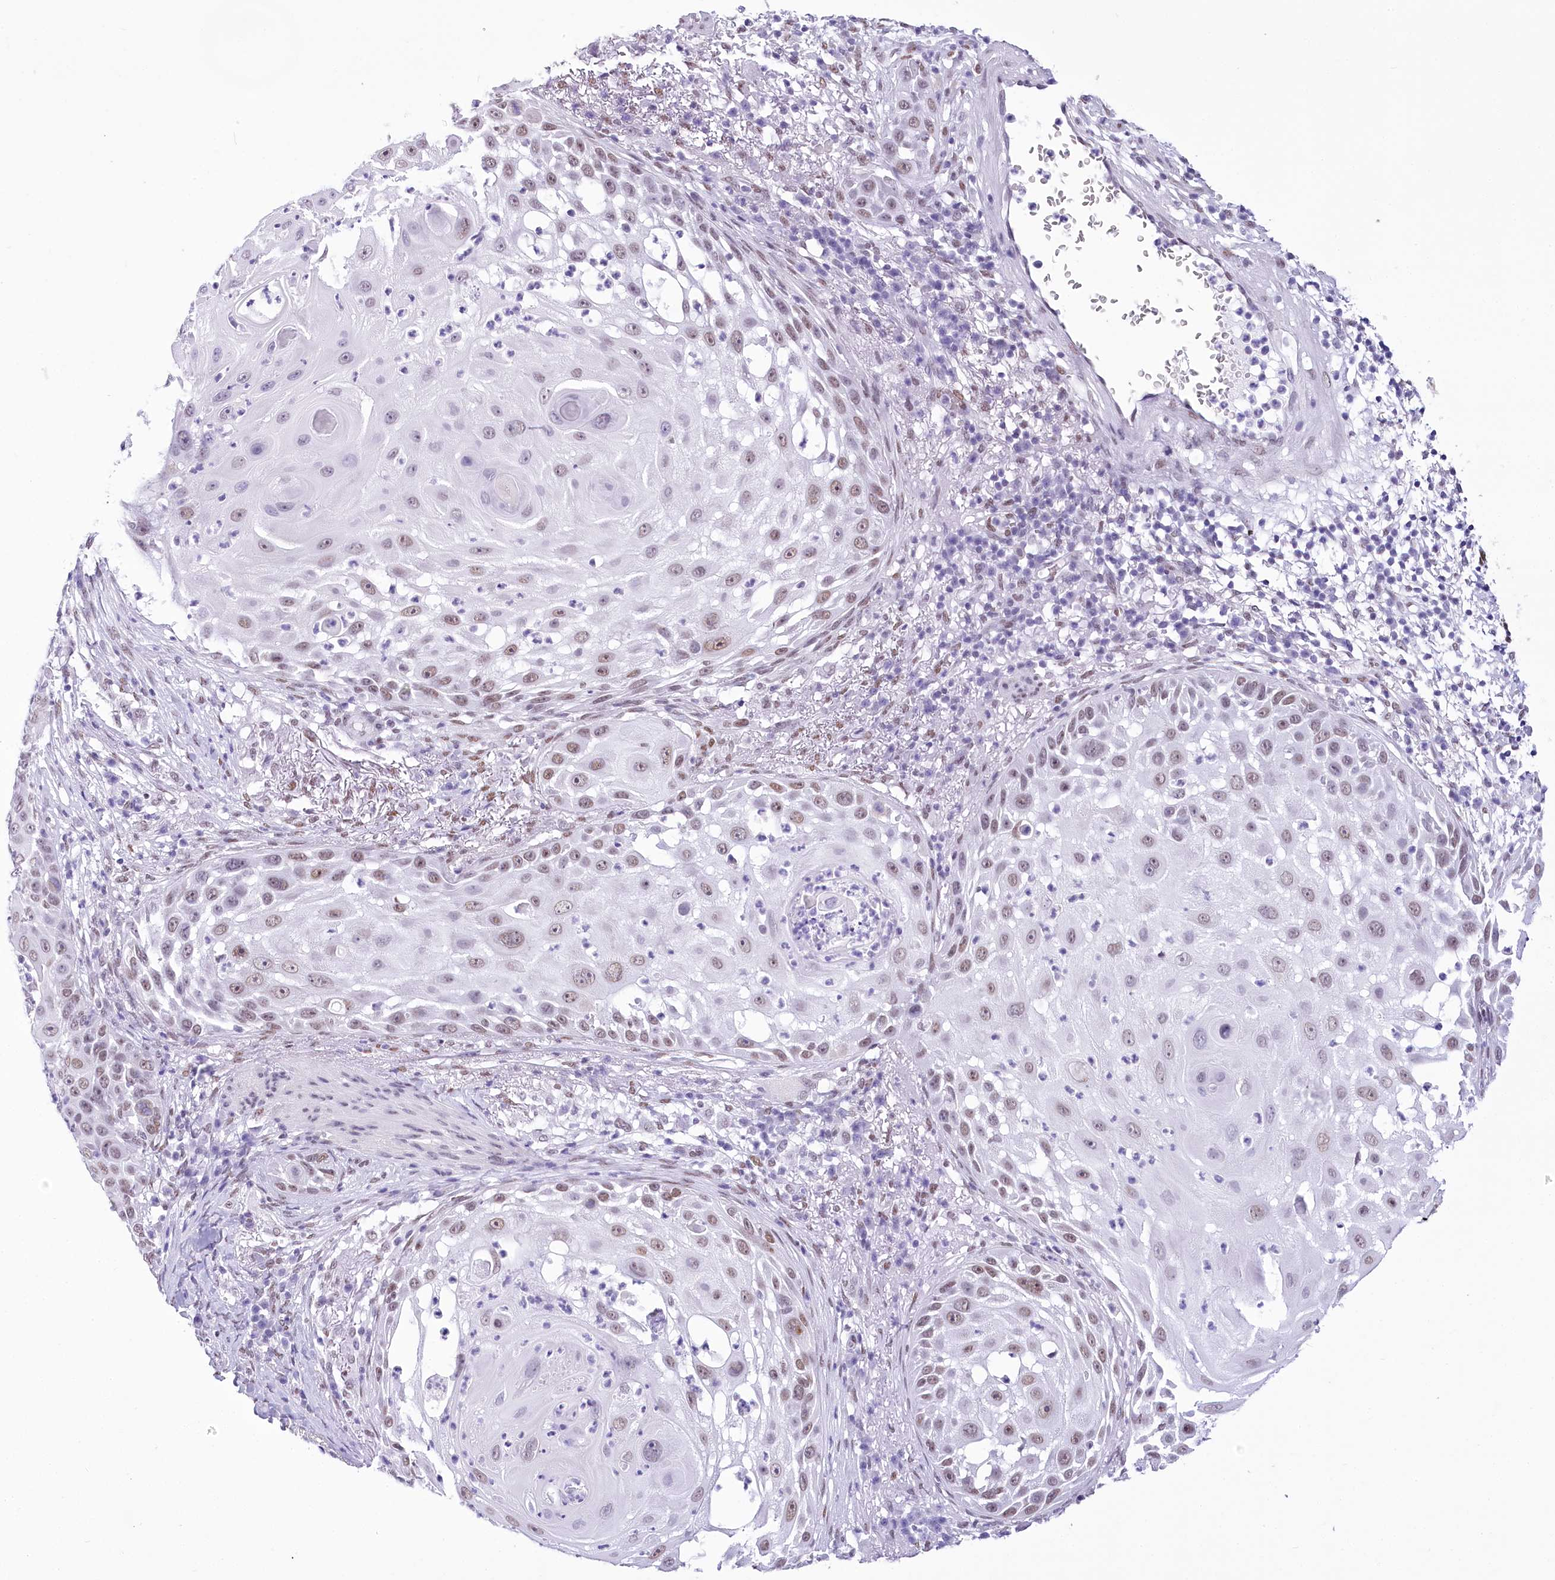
{"staining": {"intensity": "weak", "quantity": "25%-75%", "location": "nuclear"}, "tissue": "skin cancer", "cell_type": "Tumor cells", "image_type": "cancer", "snomed": [{"axis": "morphology", "description": "Squamous cell carcinoma, NOS"}, {"axis": "topography", "description": "Skin"}], "caption": "Immunohistochemical staining of human squamous cell carcinoma (skin) displays low levels of weak nuclear expression in approximately 25%-75% of tumor cells.", "gene": "HNRNPA0", "patient": {"sex": "female", "age": 44}}